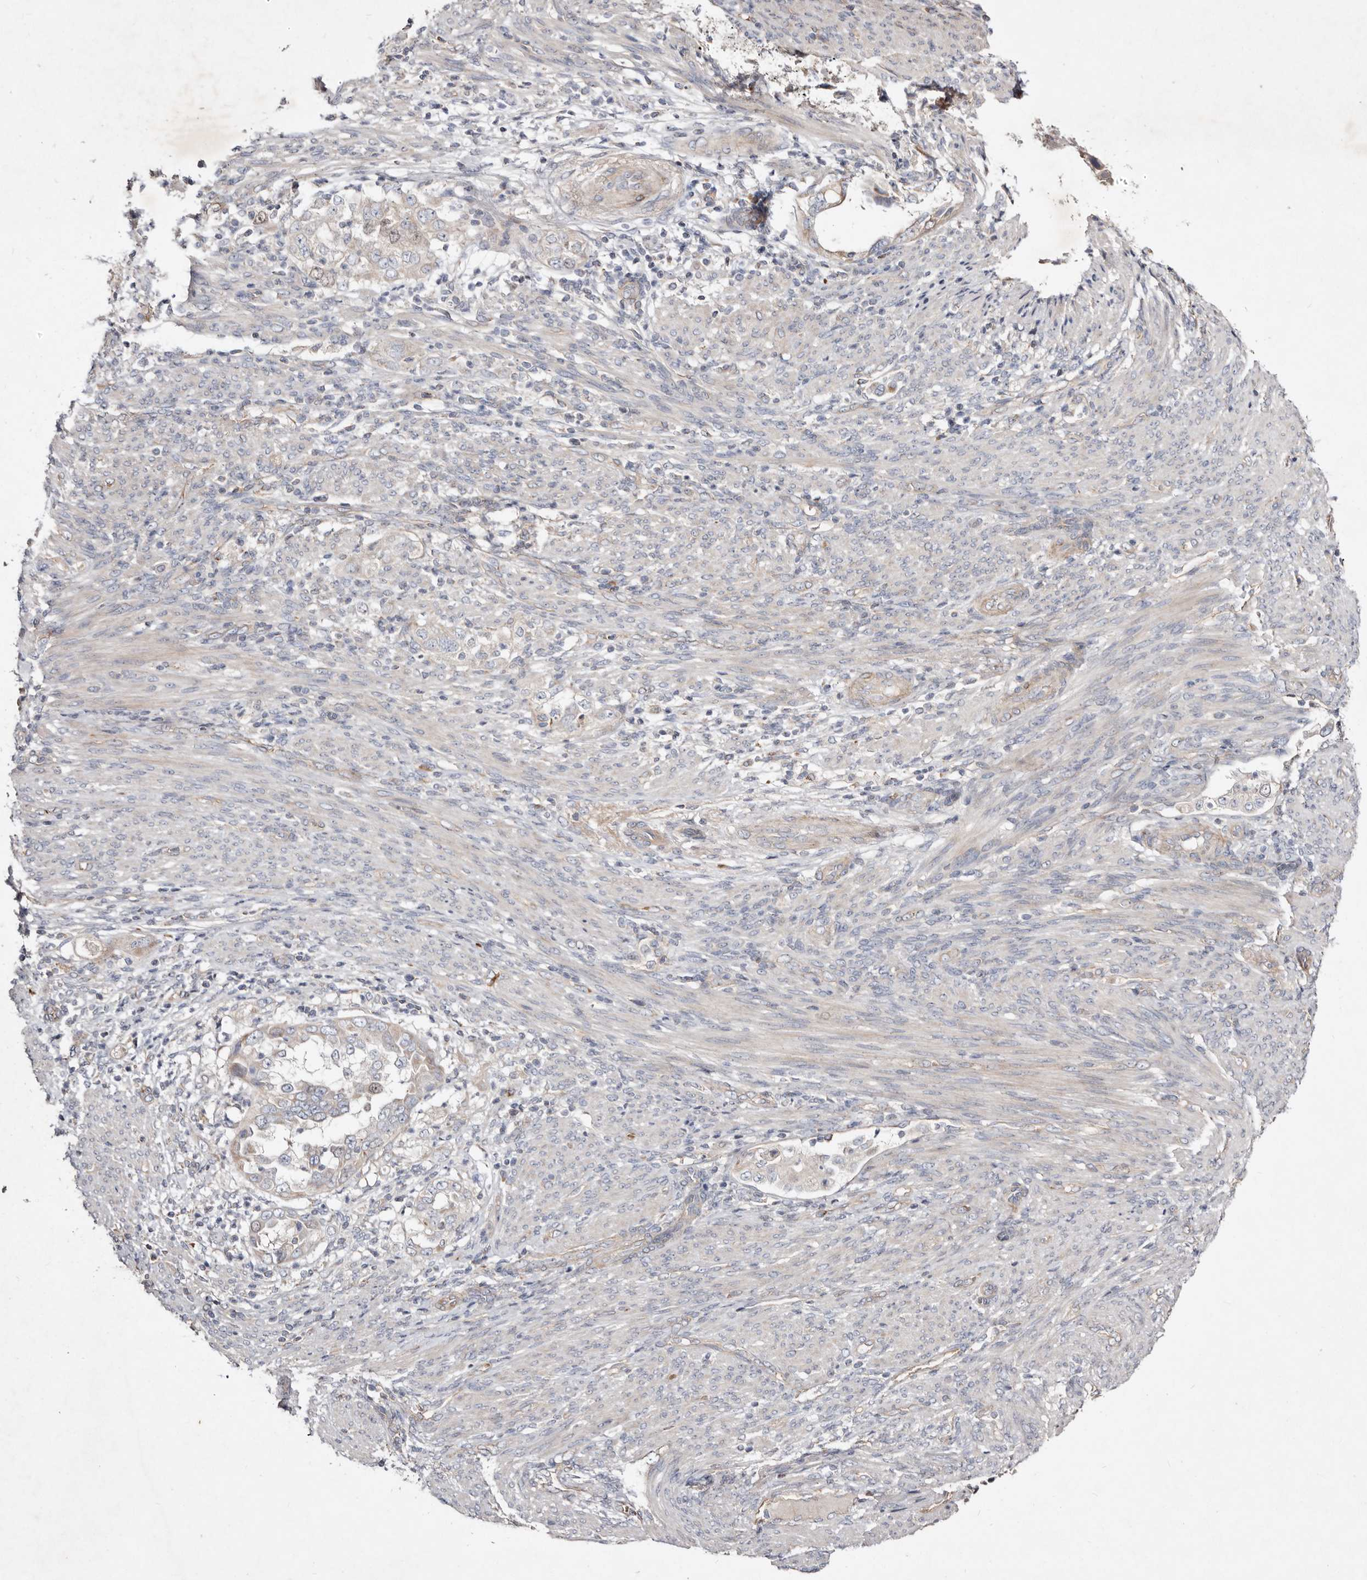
{"staining": {"intensity": "negative", "quantity": "none", "location": "none"}, "tissue": "endometrial cancer", "cell_type": "Tumor cells", "image_type": "cancer", "snomed": [{"axis": "morphology", "description": "Adenocarcinoma, NOS"}, {"axis": "topography", "description": "Endometrium"}], "caption": "Immunohistochemistry of endometrial cancer (adenocarcinoma) shows no expression in tumor cells. (DAB (3,3'-diaminobenzidine) IHC visualized using brightfield microscopy, high magnification).", "gene": "SLC25A20", "patient": {"sex": "female", "age": 85}}